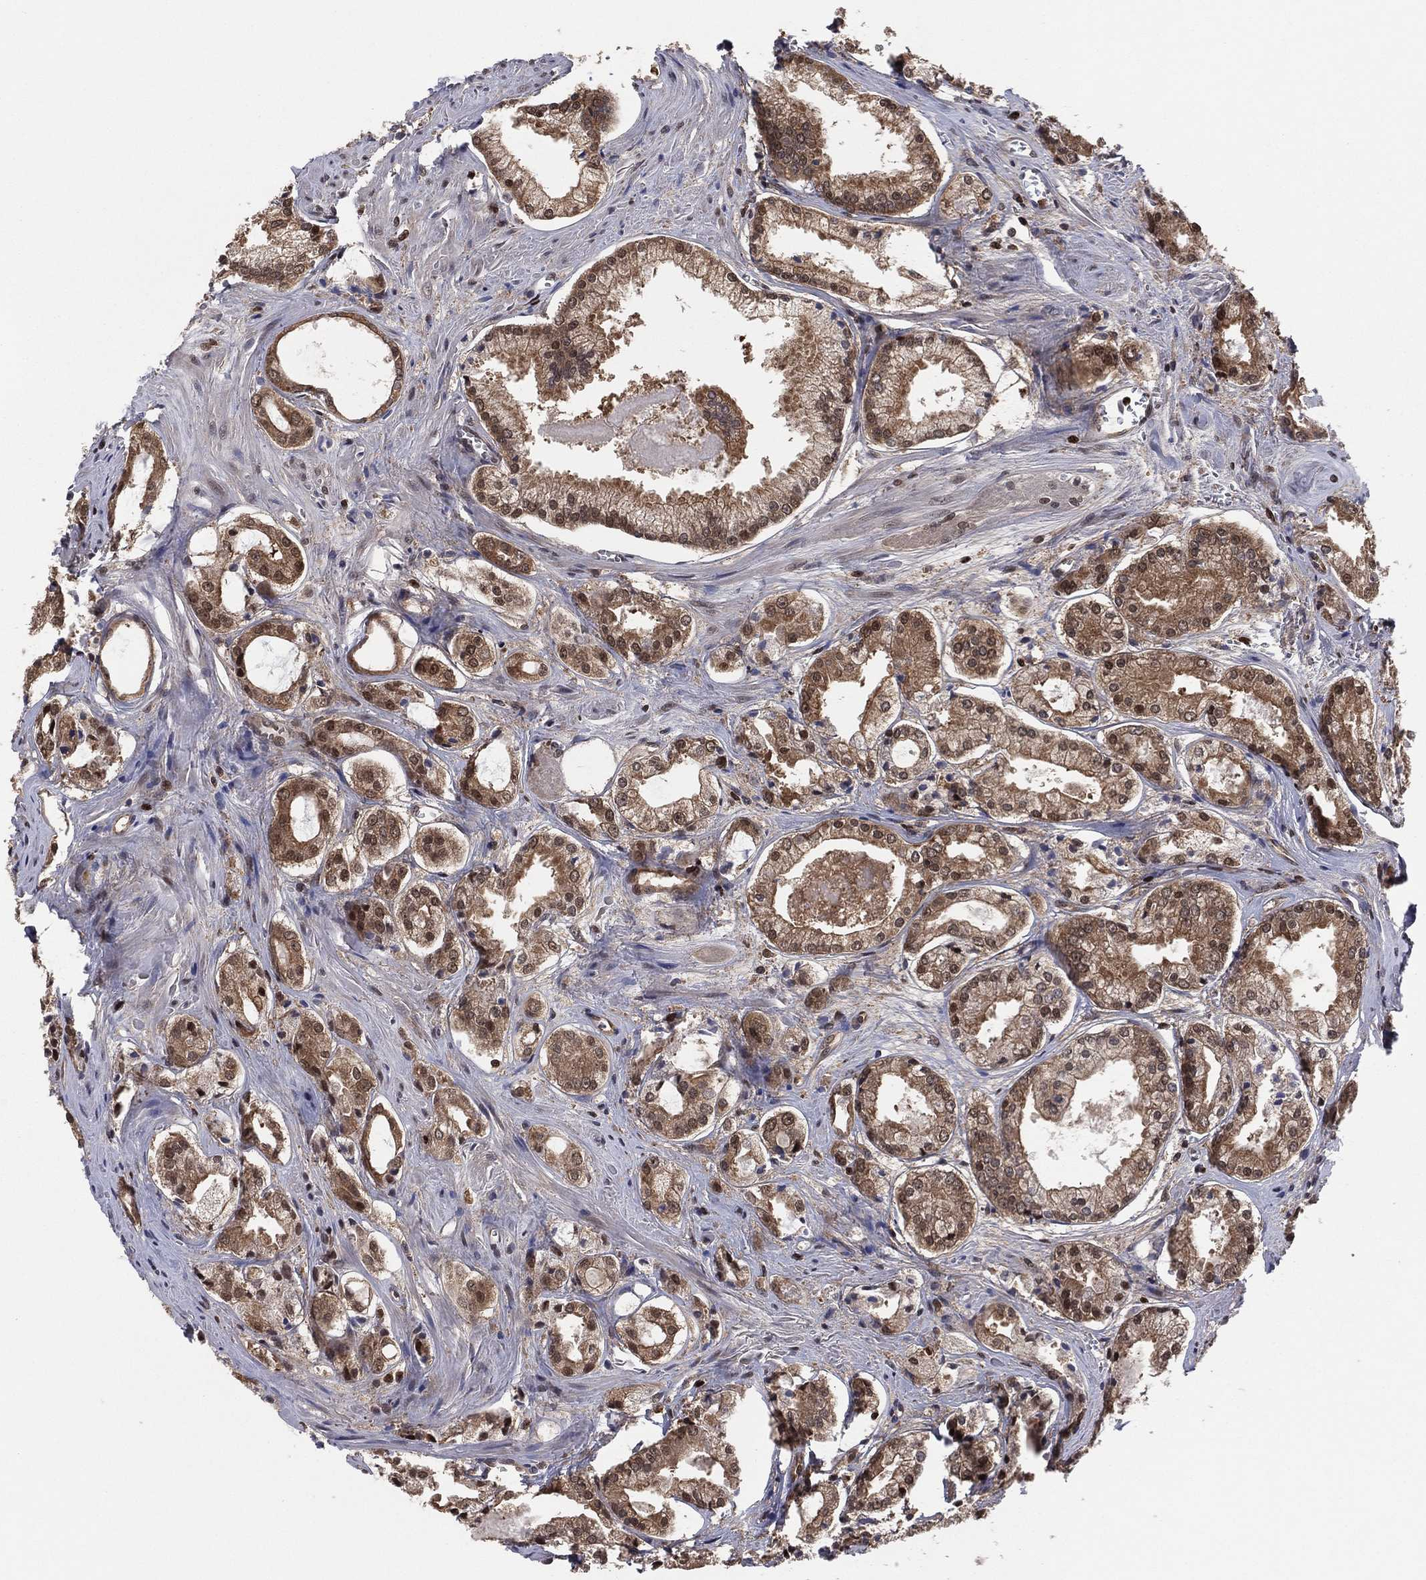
{"staining": {"intensity": "moderate", "quantity": ">75%", "location": "cytoplasmic/membranous,nuclear"}, "tissue": "prostate cancer", "cell_type": "Tumor cells", "image_type": "cancer", "snomed": [{"axis": "morphology", "description": "Adenocarcinoma, NOS"}, {"axis": "topography", "description": "Prostate"}], "caption": "There is medium levels of moderate cytoplasmic/membranous and nuclear expression in tumor cells of prostate cancer (adenocarcinoma), as demonstrated by immunohistochemical staining (brown color).", "gene": "PSMA1", "patient": {"sex": "male", "age": 72}}